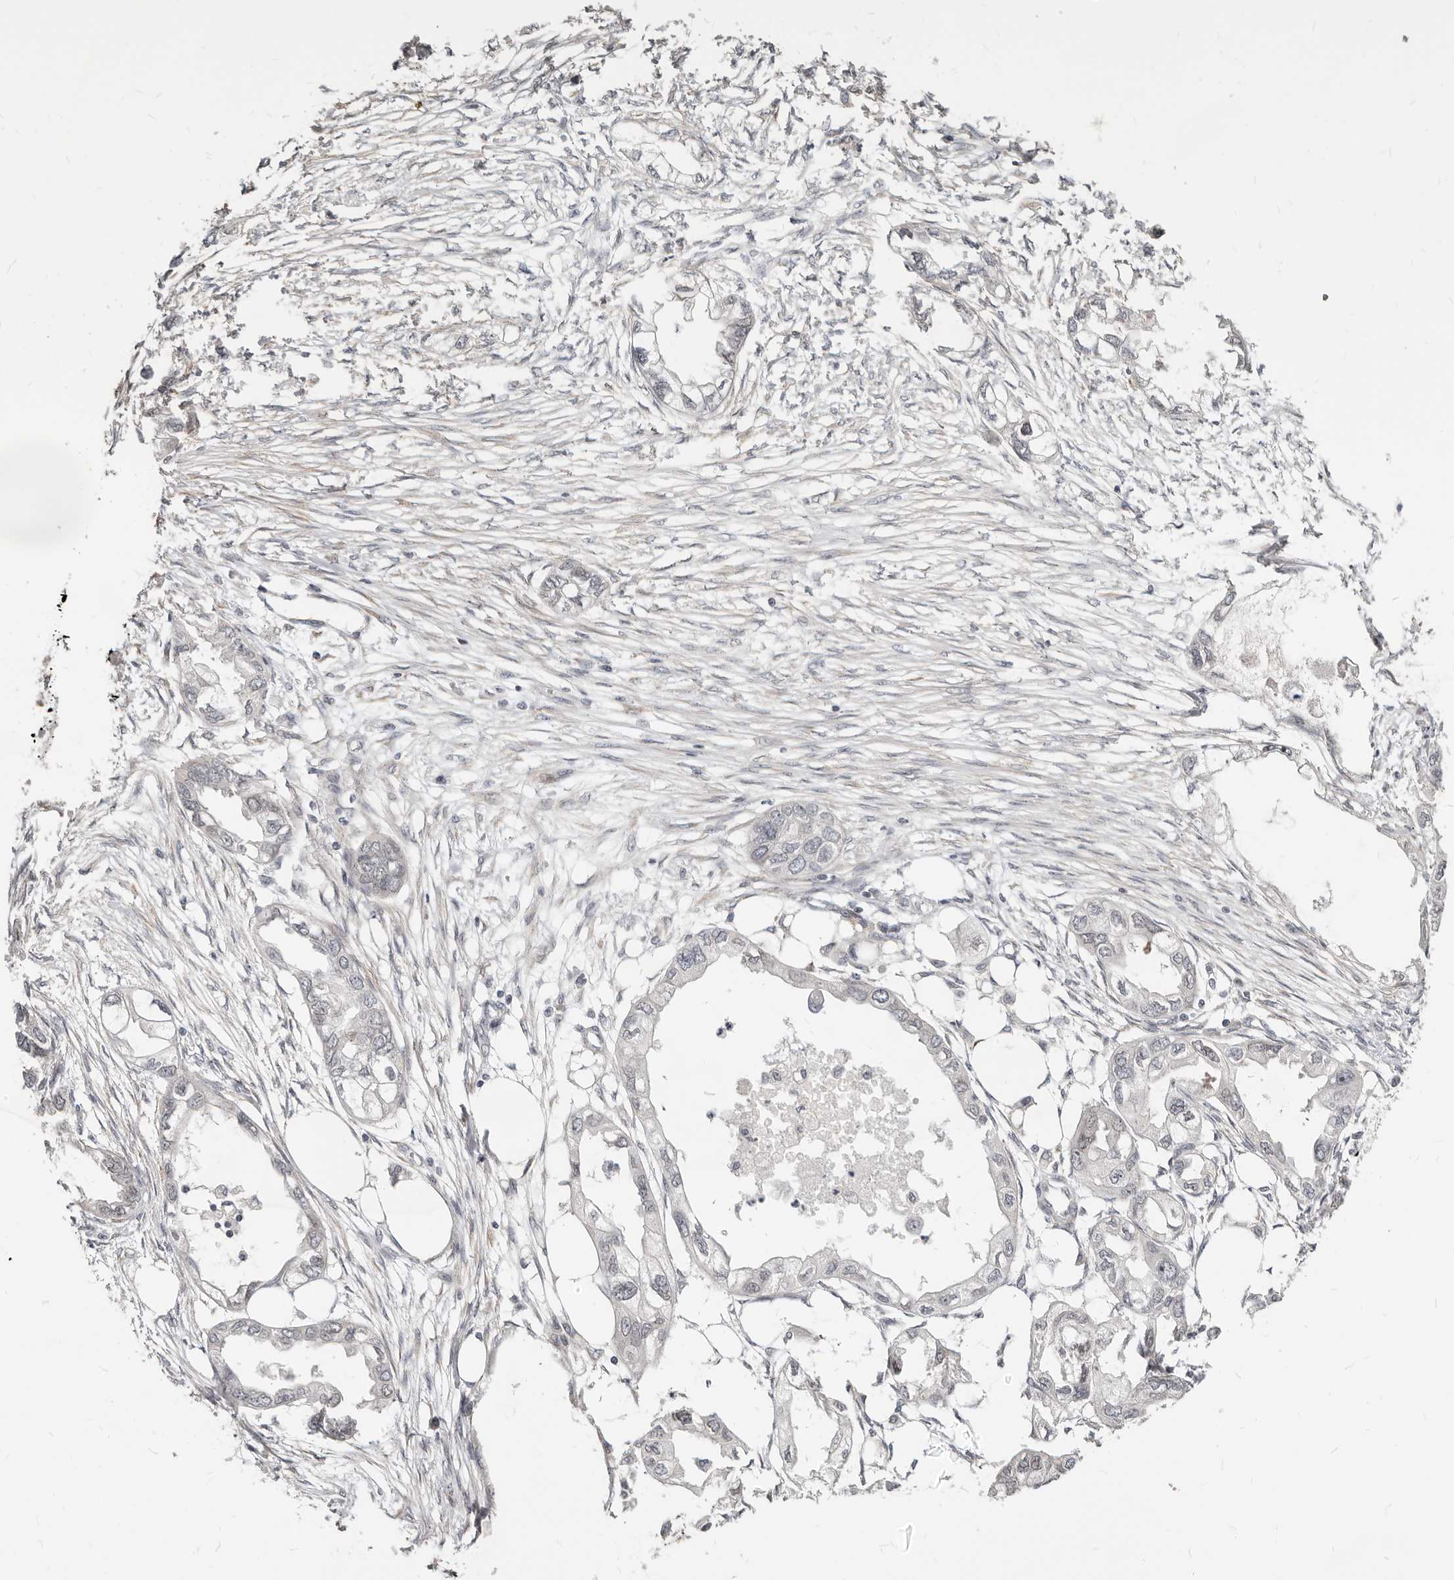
{"staining": {"intensity": "negative", "quantity": "none", "location": "none"}, "tissue": "endometrial cancer", "cell_type": "Tumor cells", "image_type": "cancer", "snomed": [{"axis": "morphology", "description": "Adenocarcinoma, NOS"}, {"axis": "morphology", "description": "Adenocarcinoma, metastatic, NOS"}, {"axis": "topography", "description": "Adipose tissue"}, {"axis": "topography", "description": "Endometrium"}], "caption": "DAB immunohistochemical staining of human endometrial metastatic adenocarcinoma demonstrates no significant staining in tumor cells.", "gene": "NUP153", "patient": {"sex": "female", "age": 67}}